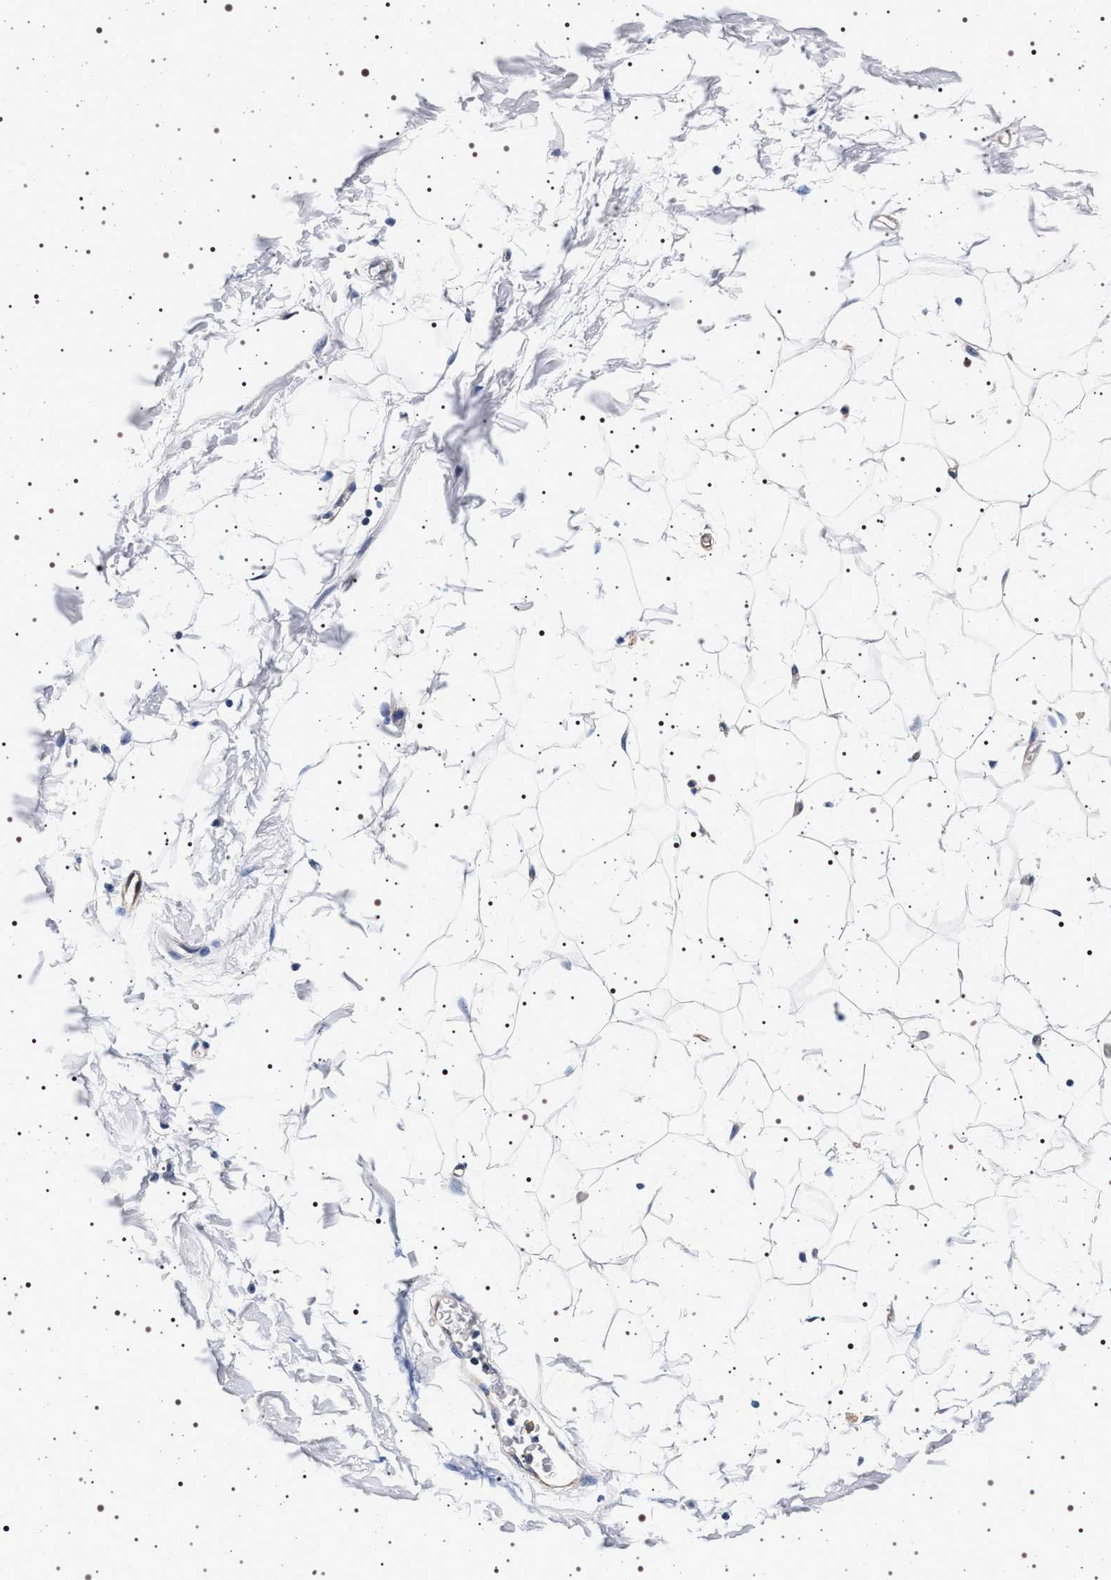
{"staining": {"intensity": "negative", "quantity": "none", "location": "none"}, "tissue": "adipose tissue", "cell_type": "Adipocytes", "image_type": "normal", "snomed": [{"axis": "morphology", "description": "Normal tissue, NOS"}, {"axis": "topography", "description": "Soft tissue"}], "caption": "Protein analysis of unremarkable adipose tissue reveals no significant positivity in adipocytes.", "gene": "HSD17B1", "patient": {"sex": "male", "age": 72}}